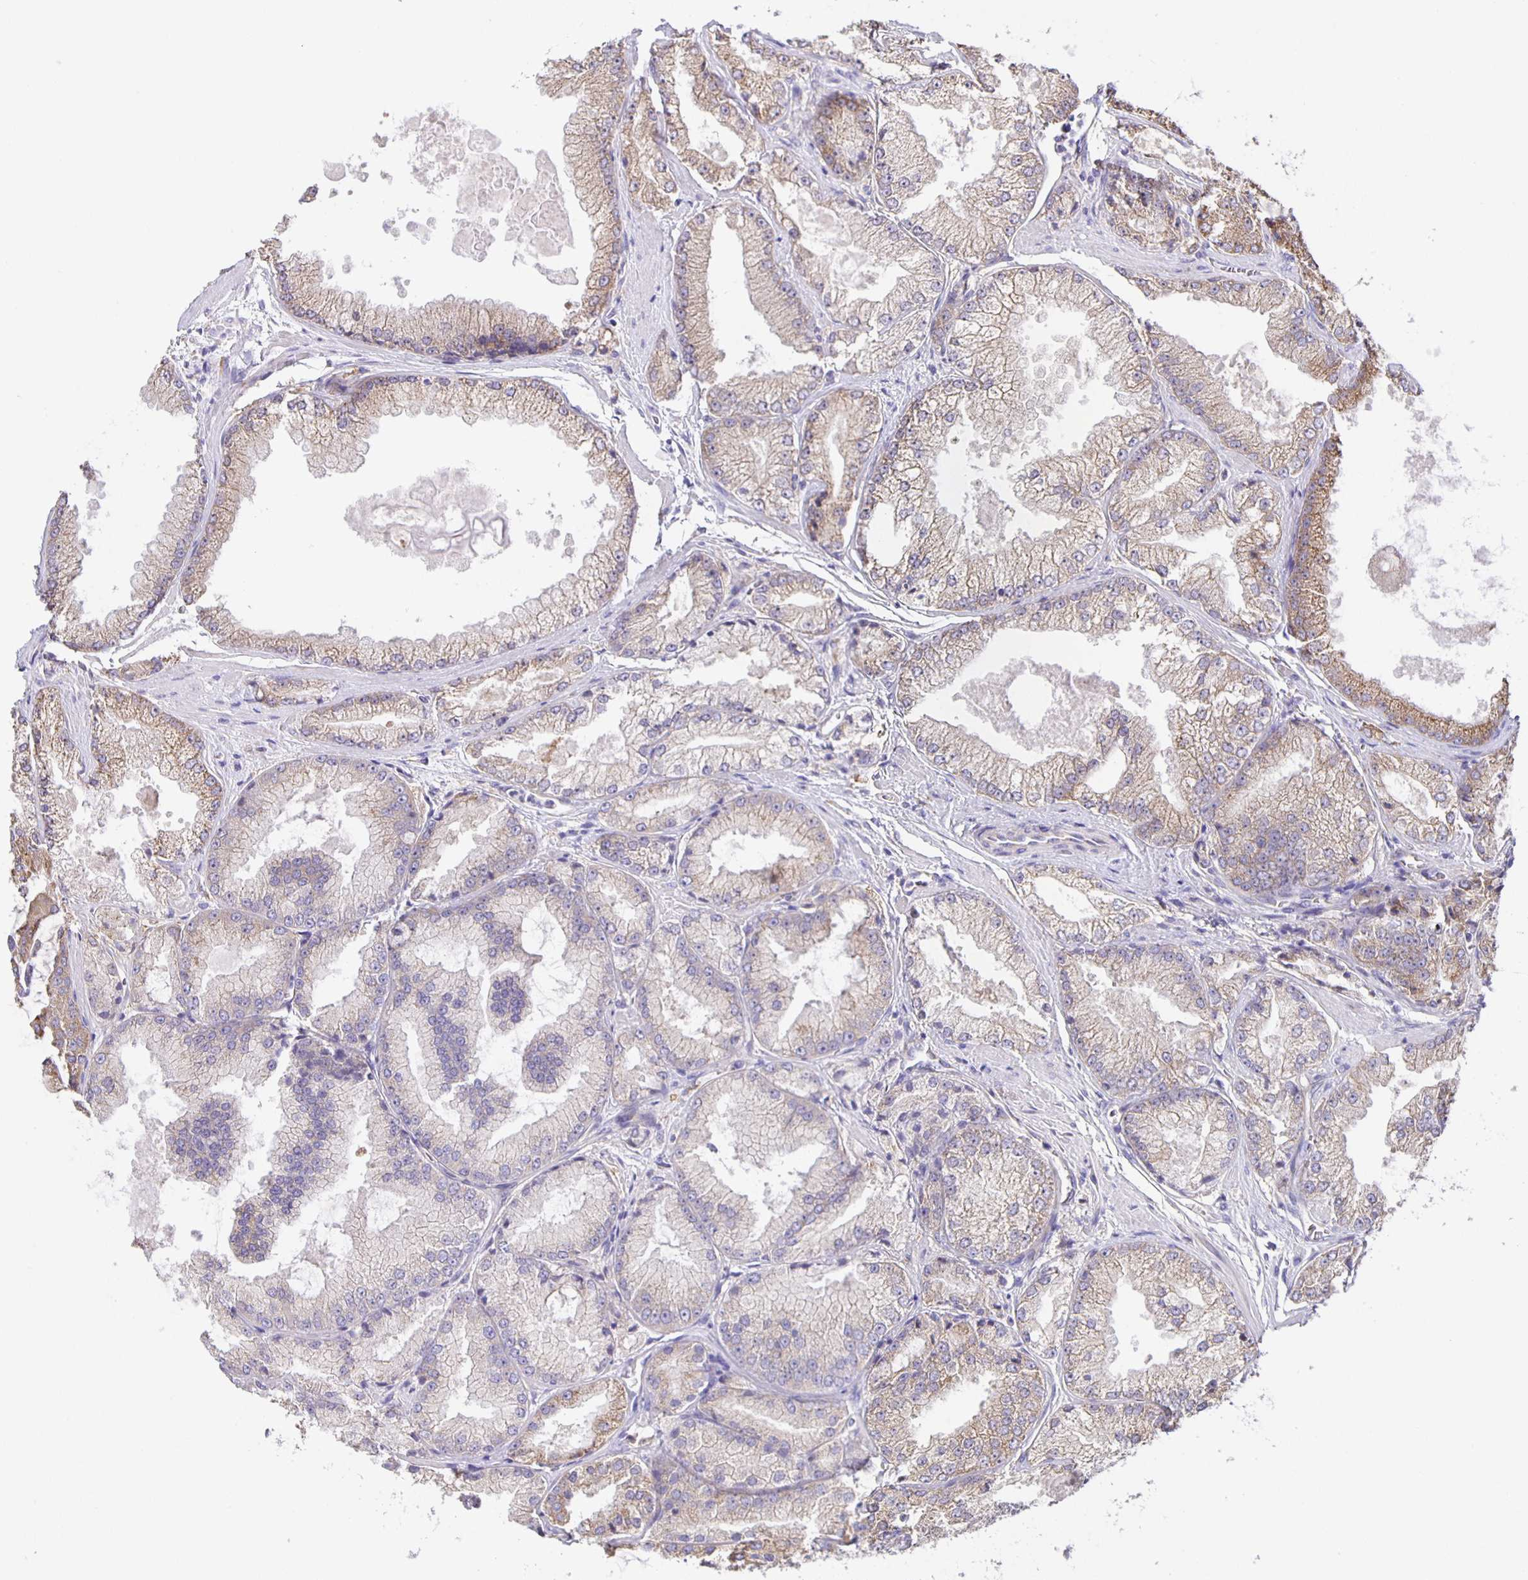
{"staining": {"intensity": "weak", "quantity": "<25%", "location": "cytoplasmic/membranous"}, "tissue": "prostate cancer", "cell_type": "Tumor cells", "image_type": "cancer", "snomed": [{"axis": "morphology", "description": "Adenocarcinoma, High grade"}, {"axis": "topography", "description": "Prostate"}], "caption": "A photomicrograph of human prostate cancer is negative for staining in tumor cells. Brightfield microscopy of immunohistochemistry stained with DAB (3,3'-diaminobenzidine) (brown) and hematoxylin (blue), captured at high magnification.", "gene": "JMJD4", "patient": {"sex": "male", "age": 68}}